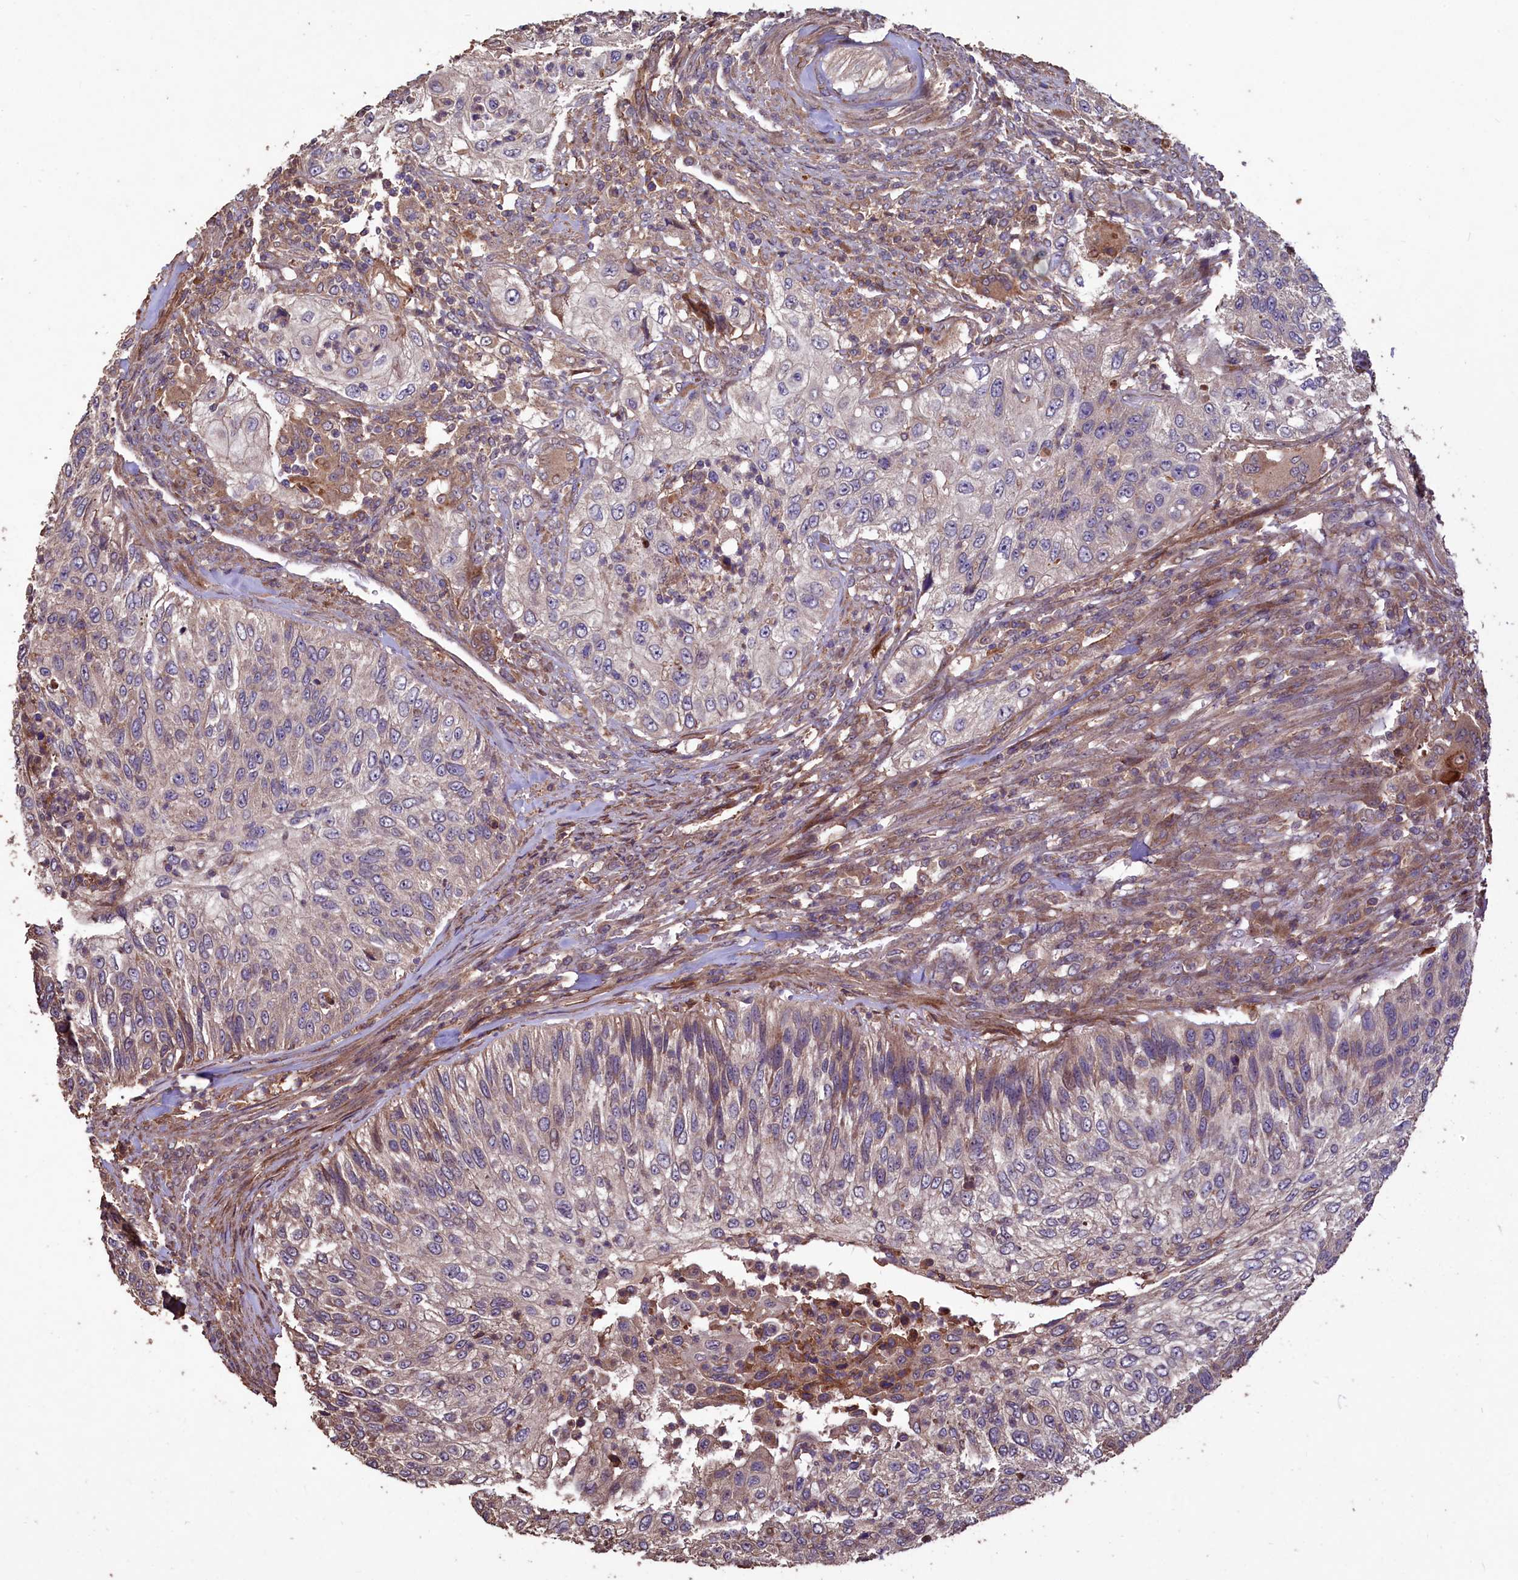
{"staining": {"intensity": "weak", "quantity": "<25%", "location": "cytoplasmic/membranous"}, "tissue": "urothelial cancer", "cell_type": "Tumor cells", "image_type": "cancer", "snomed": [{"axis": "morphology", "description": "Urothelial carcinoma, High grade"}, {"axis": "topography", "description": "Urinary bladder"}], "caption": "High magnification brightfield microscopy of urothelial carcinoma (high-grade) stained with DAB (brown) and counterstained with hematoxylin (blue): tumor cells show no significant staining.", "gene": "TMEM98", "patient": {"sex": "female", "age": 60}}